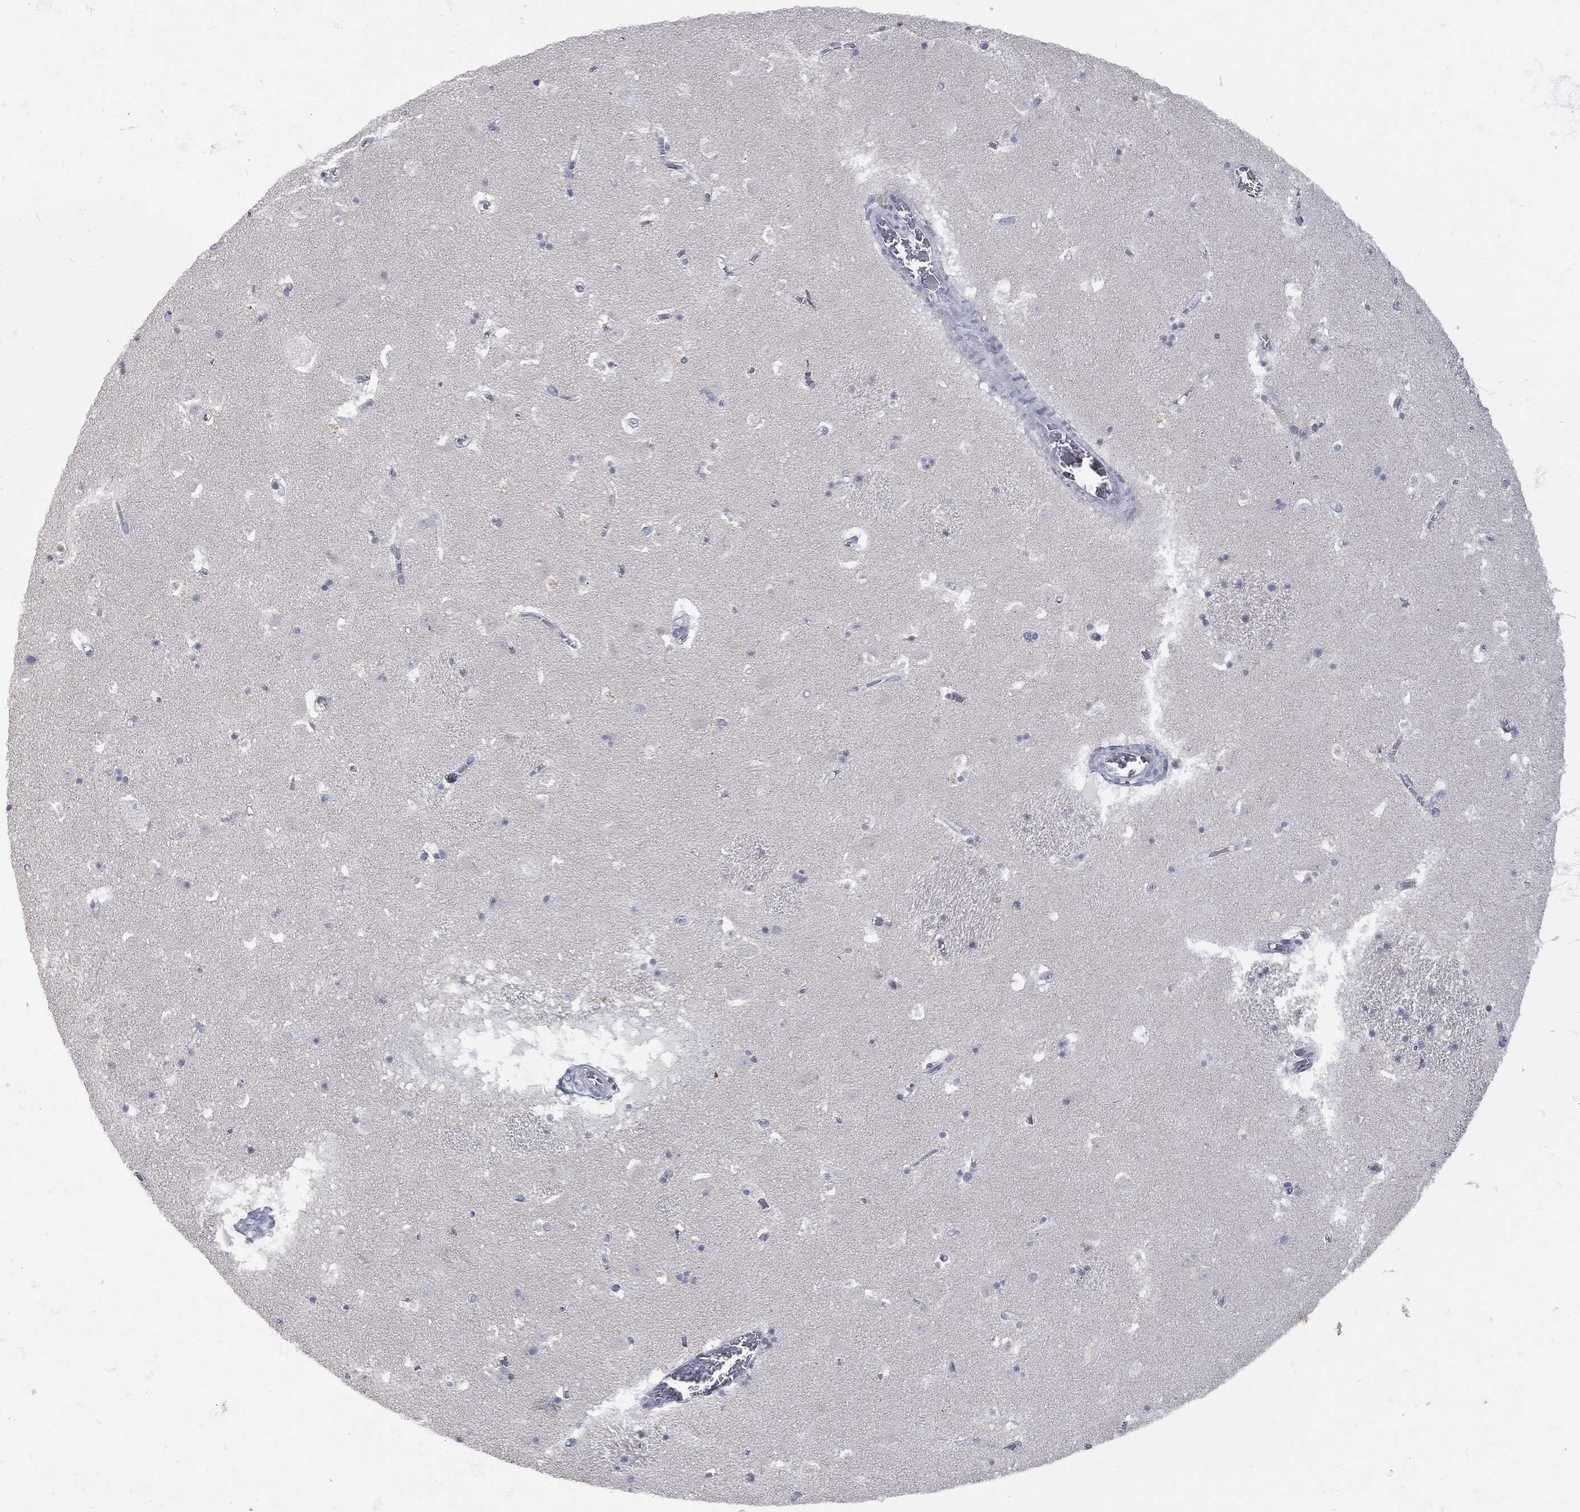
{"staining": {"intensity": "negative", "quantity": "none", "location": "none"}, "tissue": "caudate", "cell_type": "Glial cells", "image_type": "normal", "snomed": [{"axis": "morphology", "description": "Normal tissue, NOS"}, {"axis": "topography", "description": "Lateral ventricle wall"}], "caption": "DAB (3,3'-diaminobenzidine) immunohistochemical staining of normal human caudate shows no significant staining in glial cells. (Immunohistochemistry (ihc), brightfield microscopy, high magnification).", "gene": "UBE2C", "patient": {"sex": "female", "age": 42}}